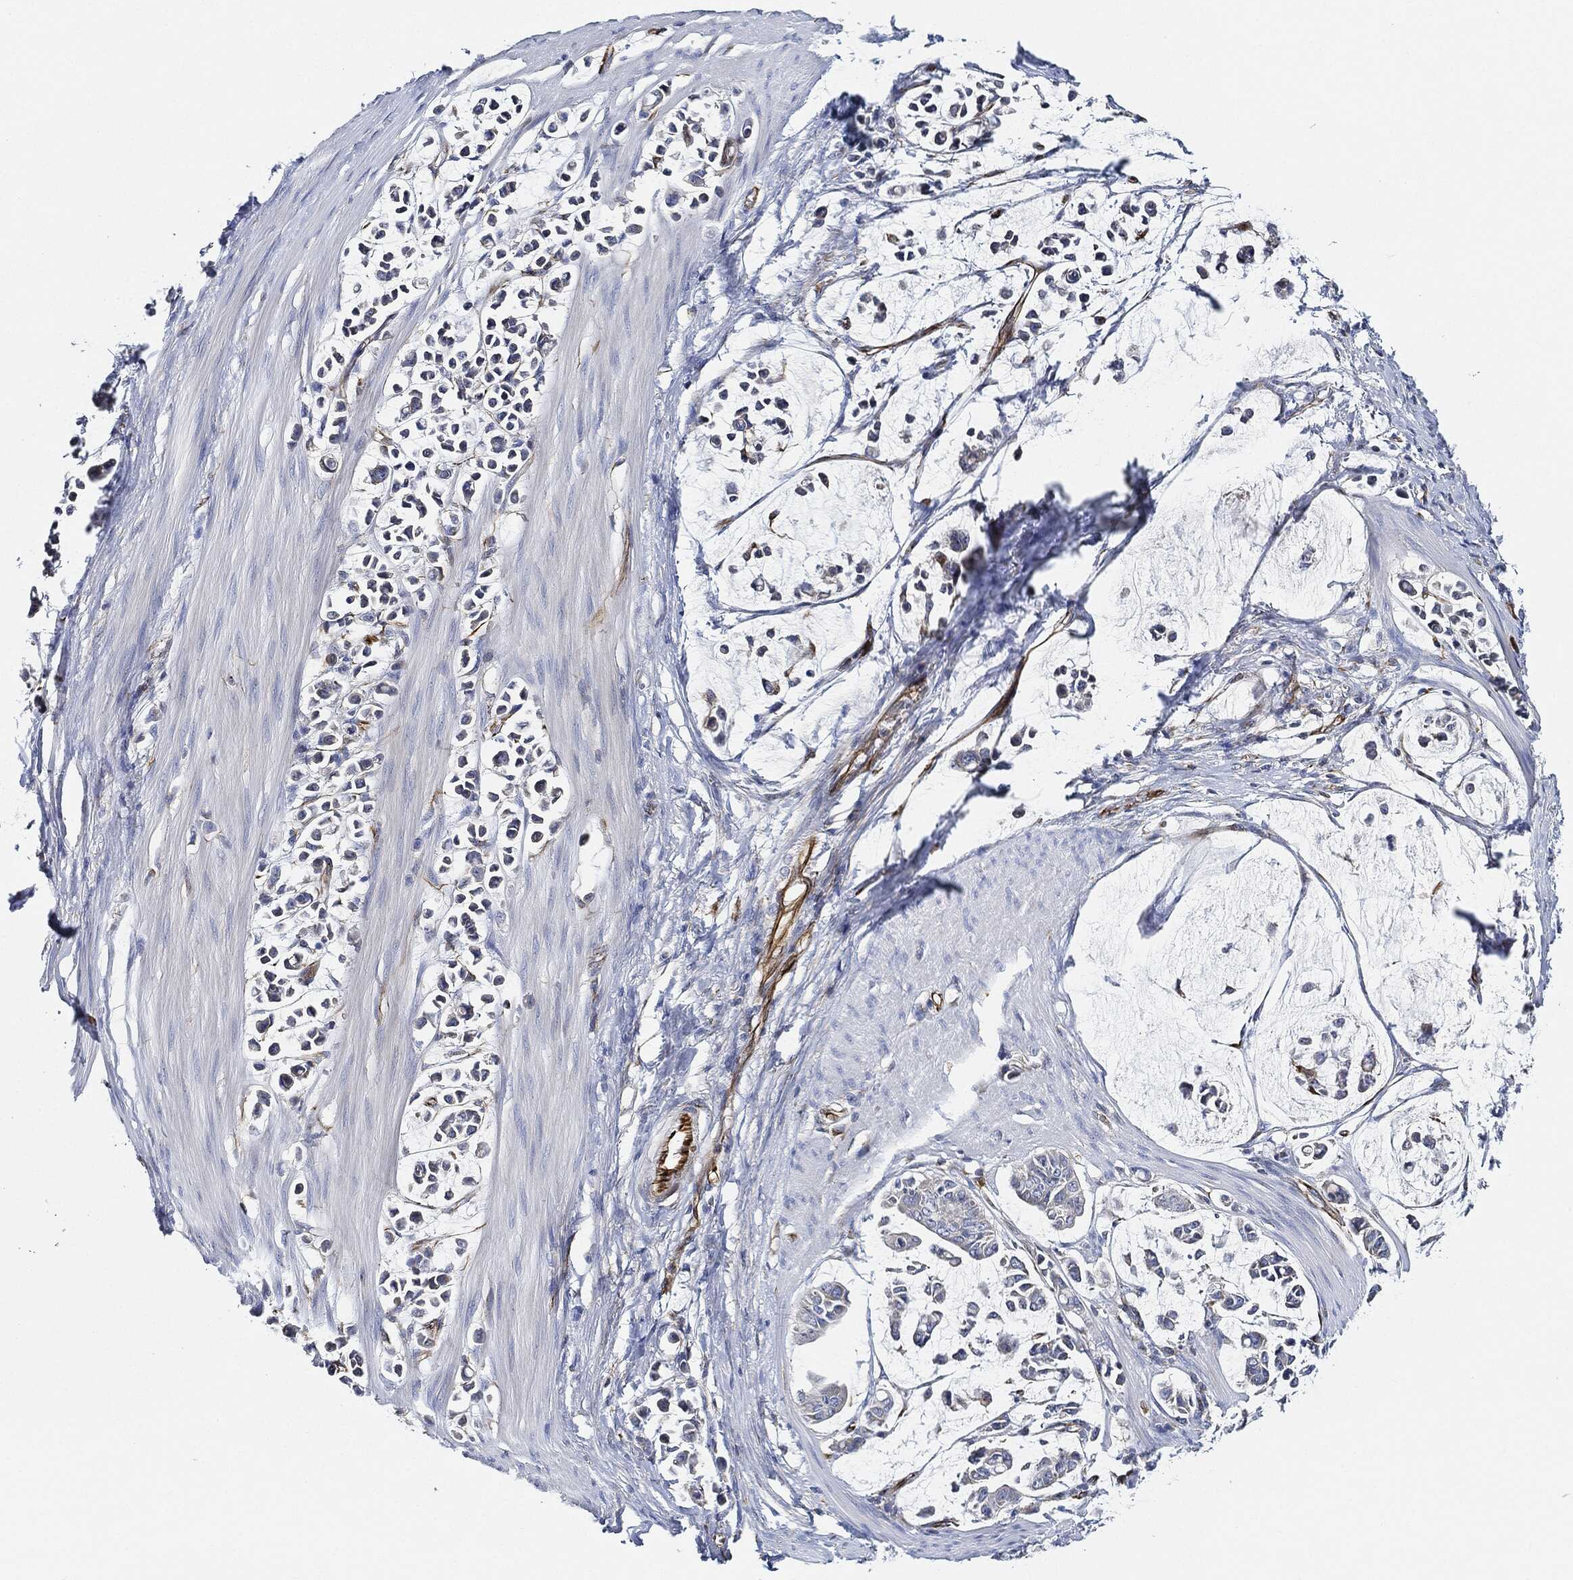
{"staining": {"intensity": "negative", "quantity": "none", "location": "none"}, "tissue": "stomach cancer", "cell_type": "Tumor cells", "image_type": "cancer", "snomed": [{"axis": "morphology", "description": "Adenocarcinoma, NOS"}, {"axis": "topography", "description": "Stomach"}], "caption": "Tumor cells are negative for protein expression in human adenocarcinoma (stomach).", "gene": "THSD1", "patient": {"sex": "male", "age": 82}}